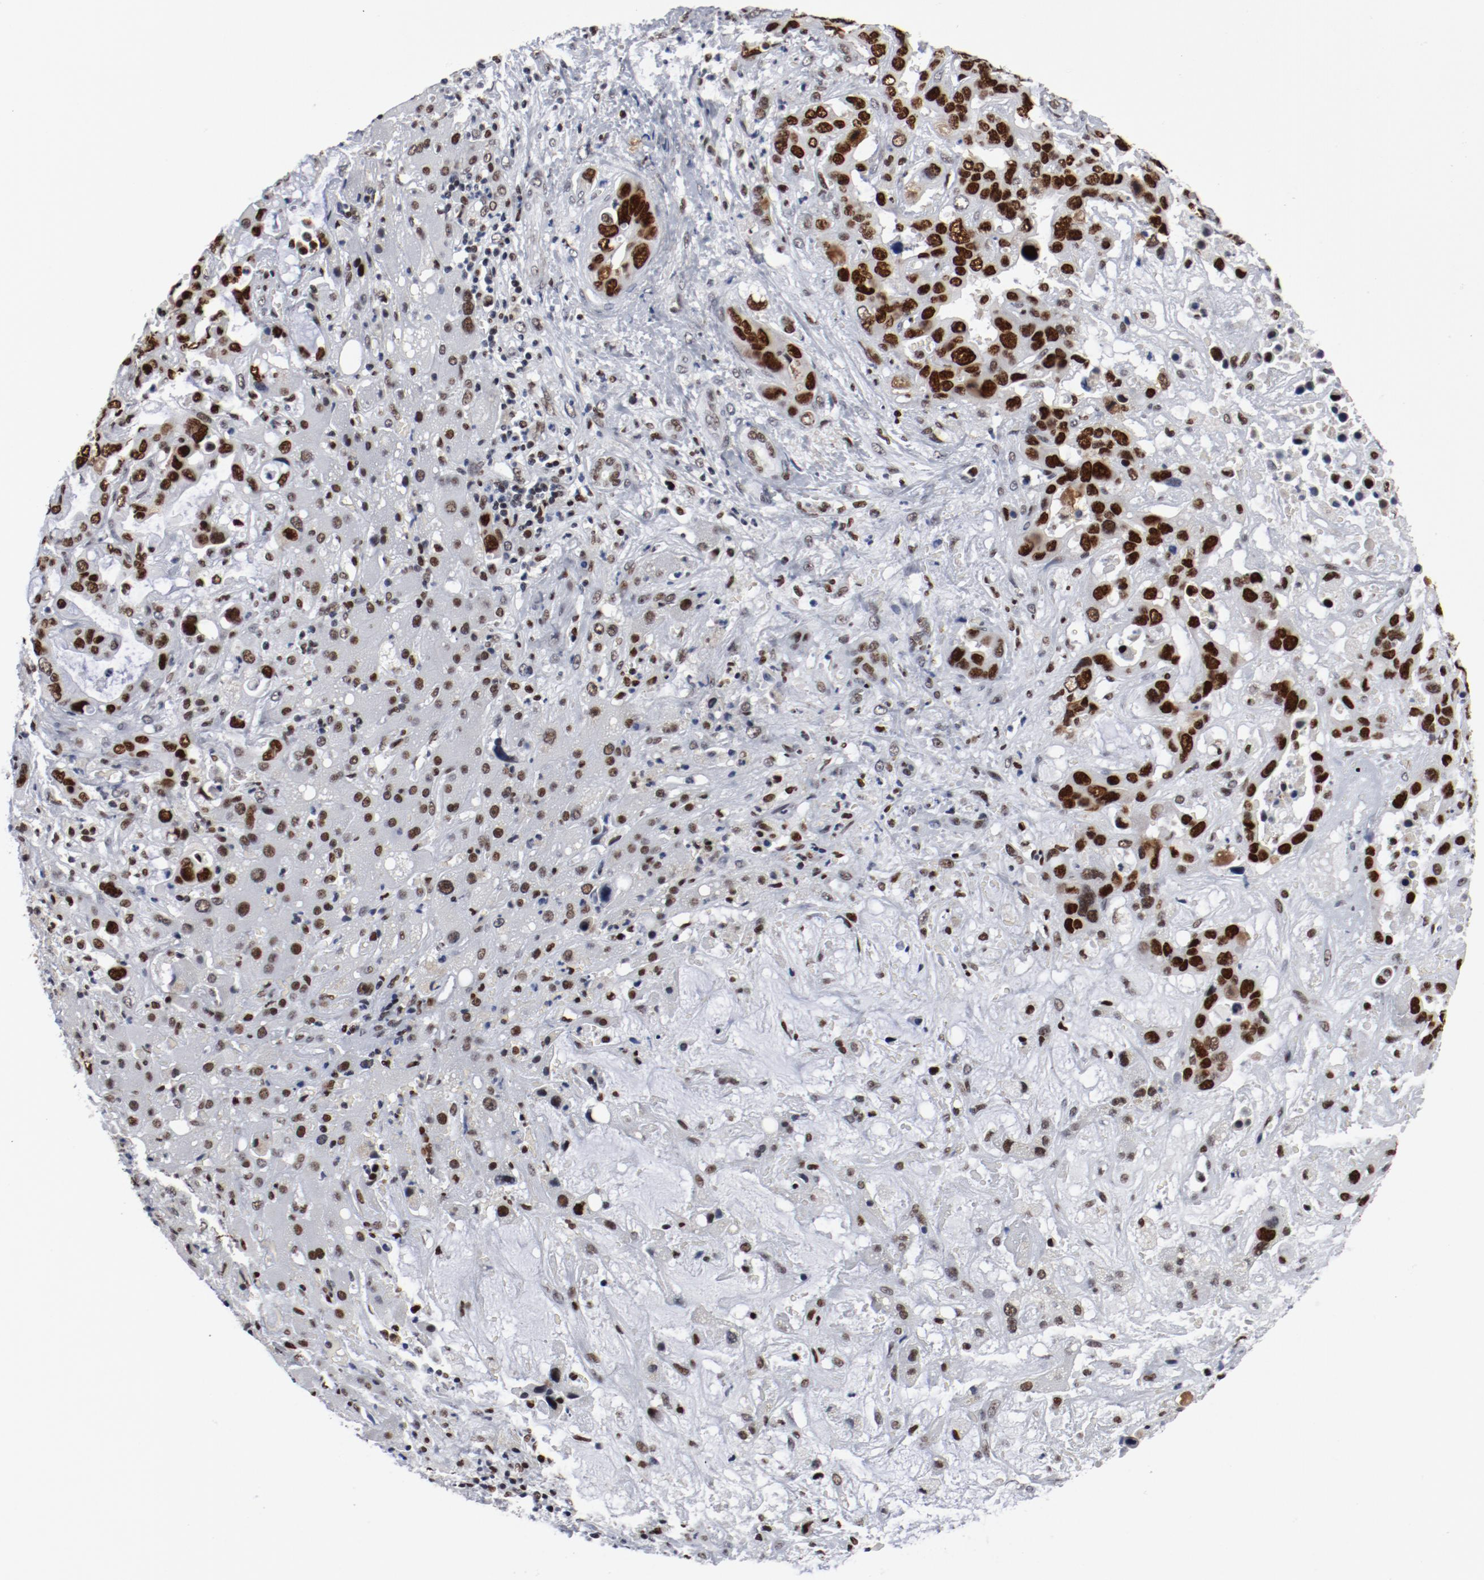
{"staining": {"intensity": "strong", "quantity": ">75%", "location": "nuclear"}, "tissue": "liver cancer", "cell_type": "Tumor cells", "image_type": "cancer", "snomed": [{"axis": "morphology", "description": "Cholangiocarcinoma"}, {"axis": "topography", "description": "Liver"}], "caption": "Protein analysis of liver cancer (cholangiocarcinoma) tissue shows strong nuclear expression in approximately >75% of tumor cells. The staining was performed using DAB (3,3'-diaminobenzidine), with brown indicating positive protein expression. Nuclei are stained blue with hematoxylin.", "gene": "POLD1", "patient": {"sex": "female", "age": 65}}